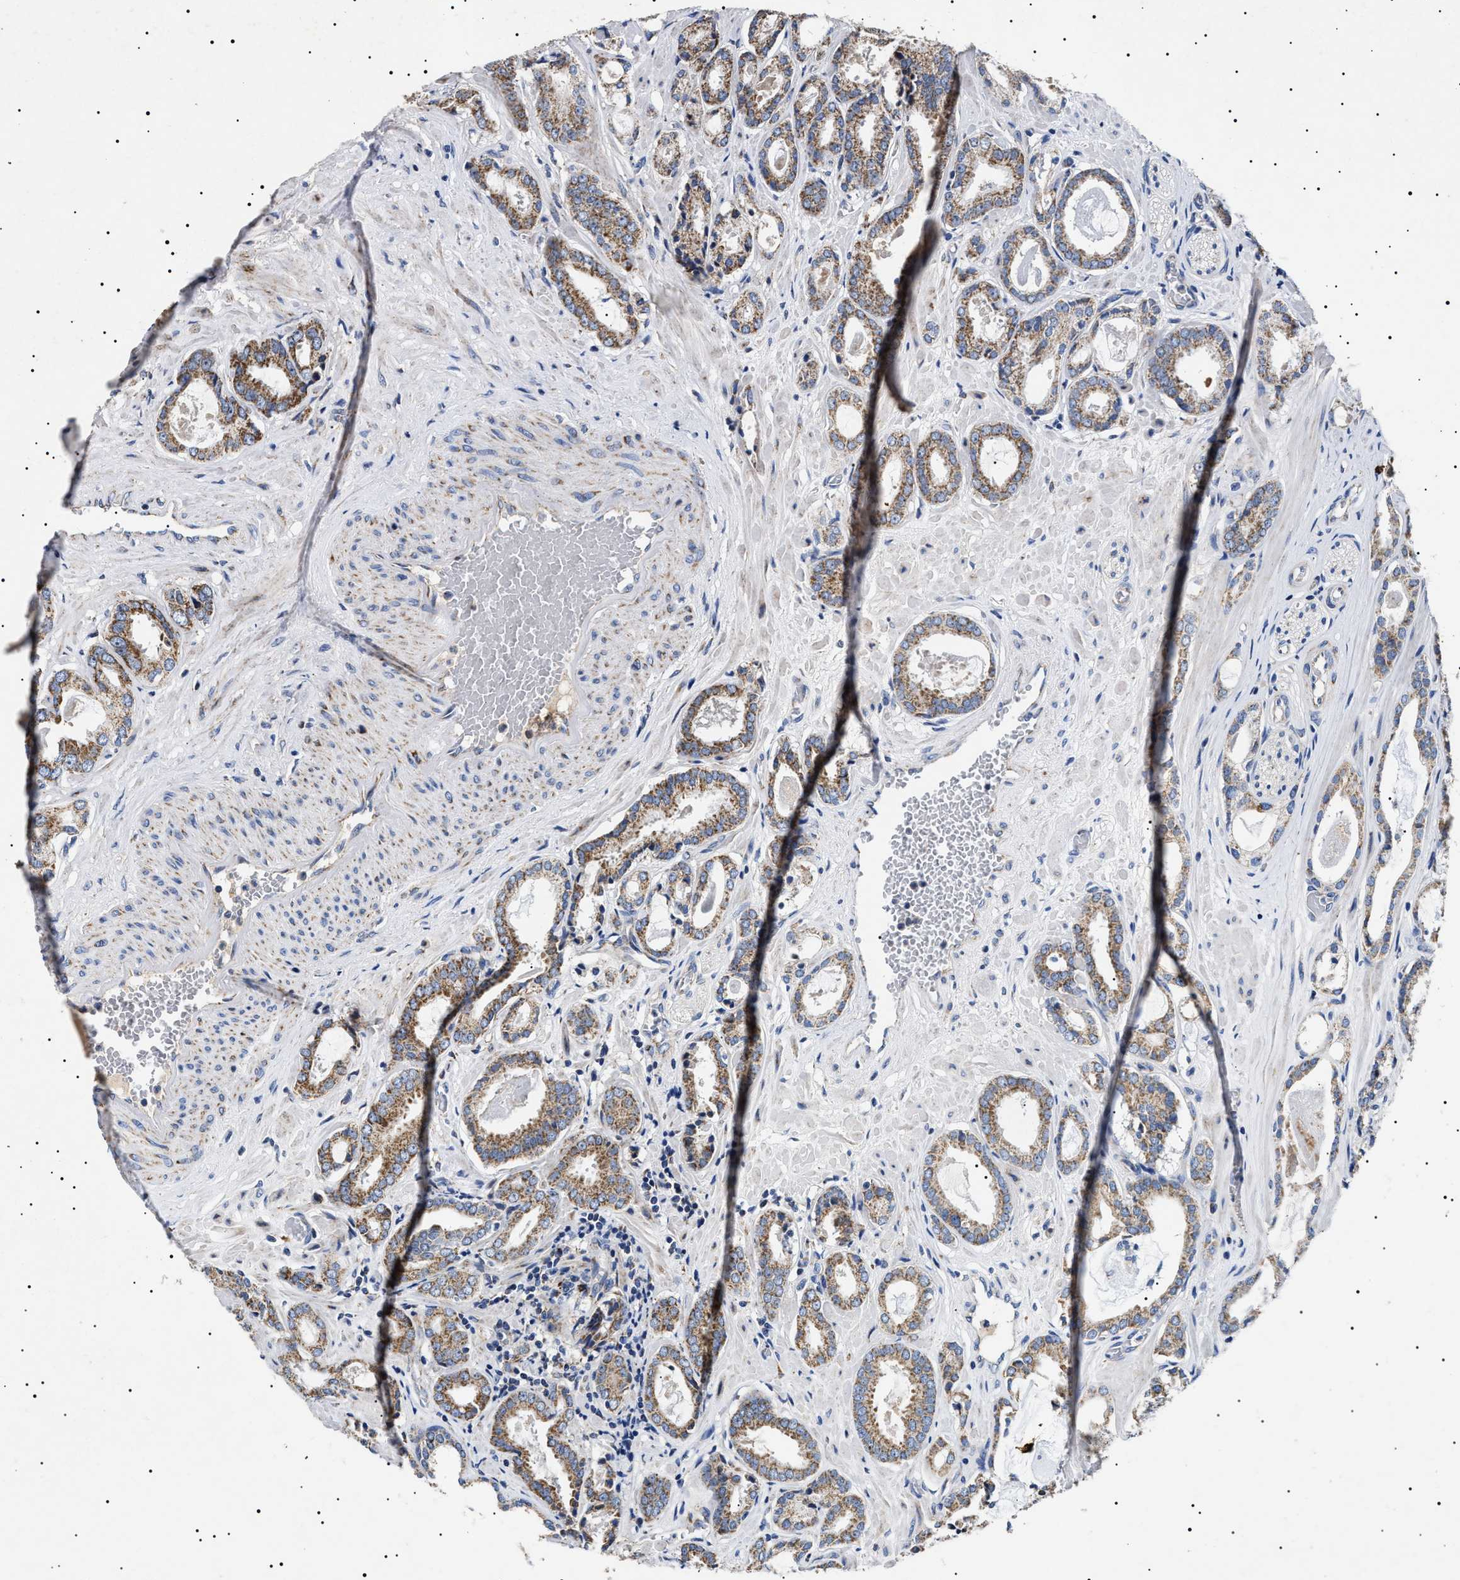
{"staining": {"intensity": "moderate", "quantity": ">75%", "location": "cytoplasmic/membranous"}, "tissue": "prostate cancer", "cell_type": "Tumor cells", "image_type": "cancer", "snomed": [{"axis": "morphology", "description": "Adenocarcinoma, Low grade"}, {"axis": "topography", "description": "Prostate"}], "caption": "A photomicrograph showing moderate cytoplasmic/membranous expression in about >75% of tumor cells in adenocarcinoma (low-grade) (prostate), as visualized by brown immunohistochemical staining.", "gene": "CHRDL2", "patient": {"sex": "male", "age": 53}}